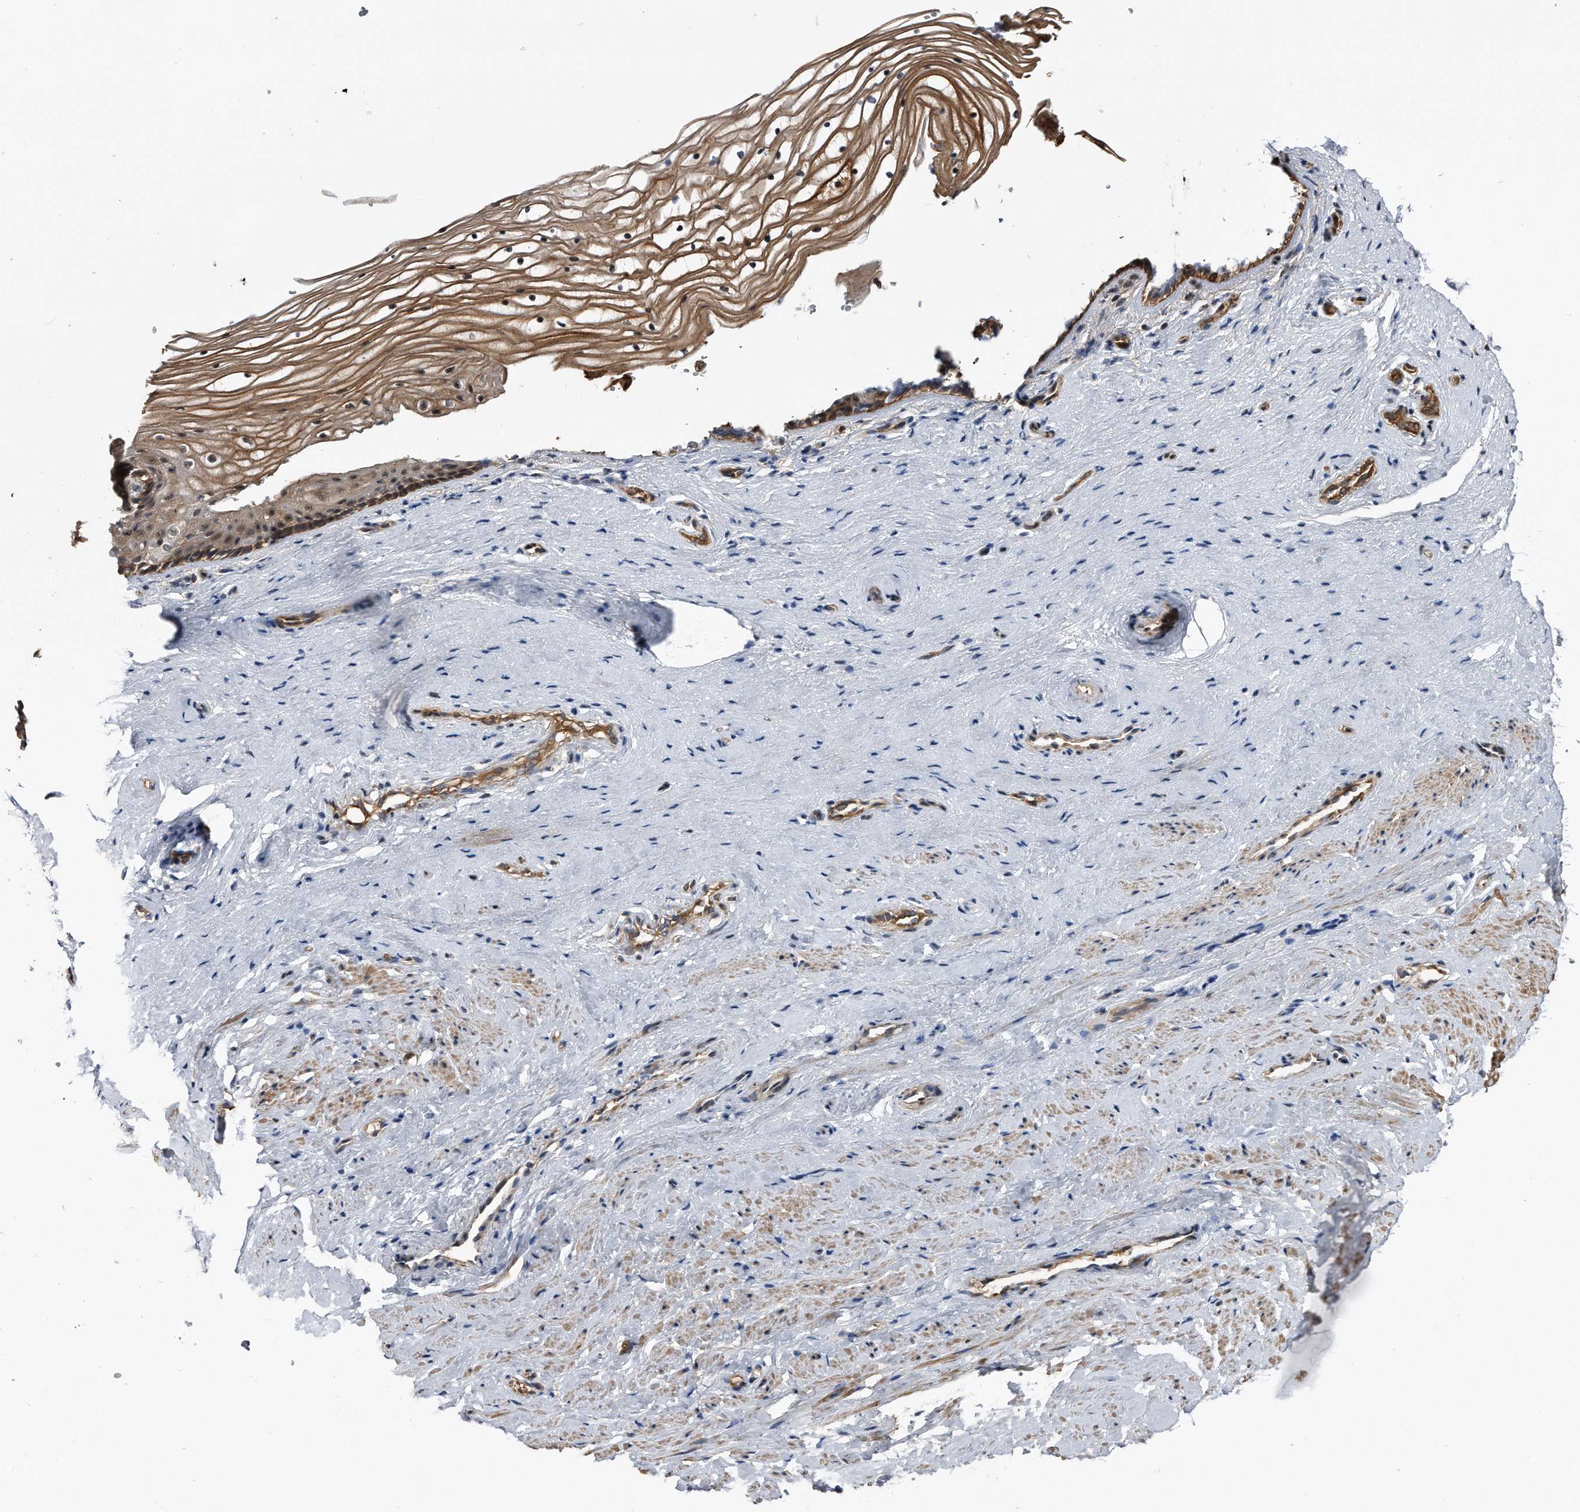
{"staining": {"intensity": "moderate", "quantity": ">75%", "location": "cytoplasmic/membranous,nuclear"}, "tissue": "vagina", "cell_type": "Squamous epithelial cells", "image_type": "normal", "snomed": [{"axis": "morphology", "description": "Normal tissue, NOS"}, {"axis": "topography", "description": "Vagina"}], "caption": "Squamous epithelial cells exhibit moderate cytoplasmic/membranous,nuclear staining in about >75% of cells in normal vagina.", "gene": "KCND3", "patient": {"sex": "female", "age": 46}}